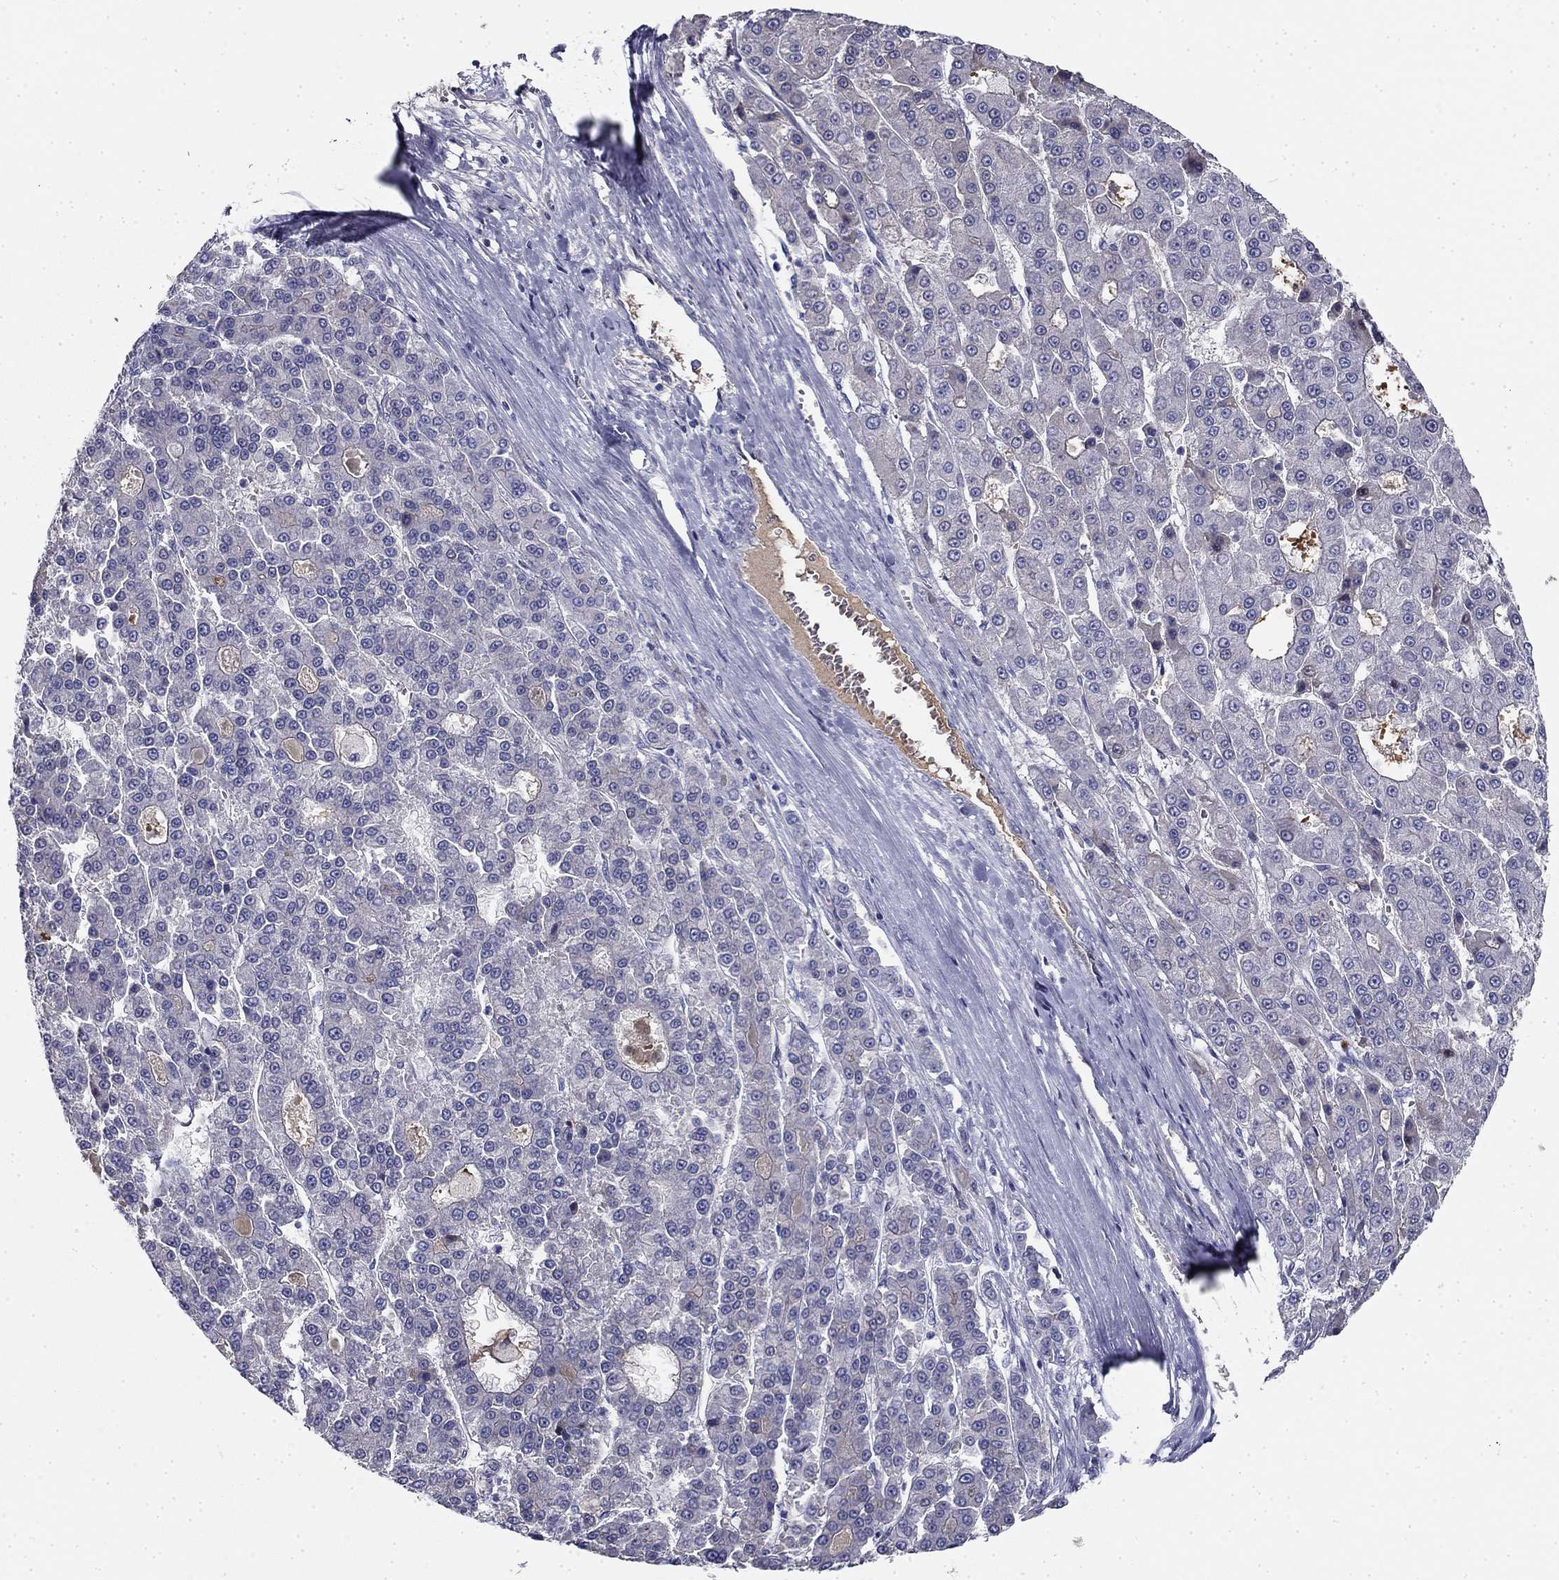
{"staining": {"intensity": "negative", "quantity": "none", "location": "none"}, "tissue": "liver cancer", "cell_type": "Tumor cells", "image_type": "cancer", "snomed": [{"axis": "morphology", "description": "Carcinoma, Hepatocellular, NOS"}, {"axis": "topography", "description": "Liver"}], "caption": "The immunohistochemistry photomicrograph has no significant staining in tumor cells of liver cancer tissue. (DAB IHC, high magnification).", "gene": "CPLX4", "patient": {"sex": "male", "age": 70}}